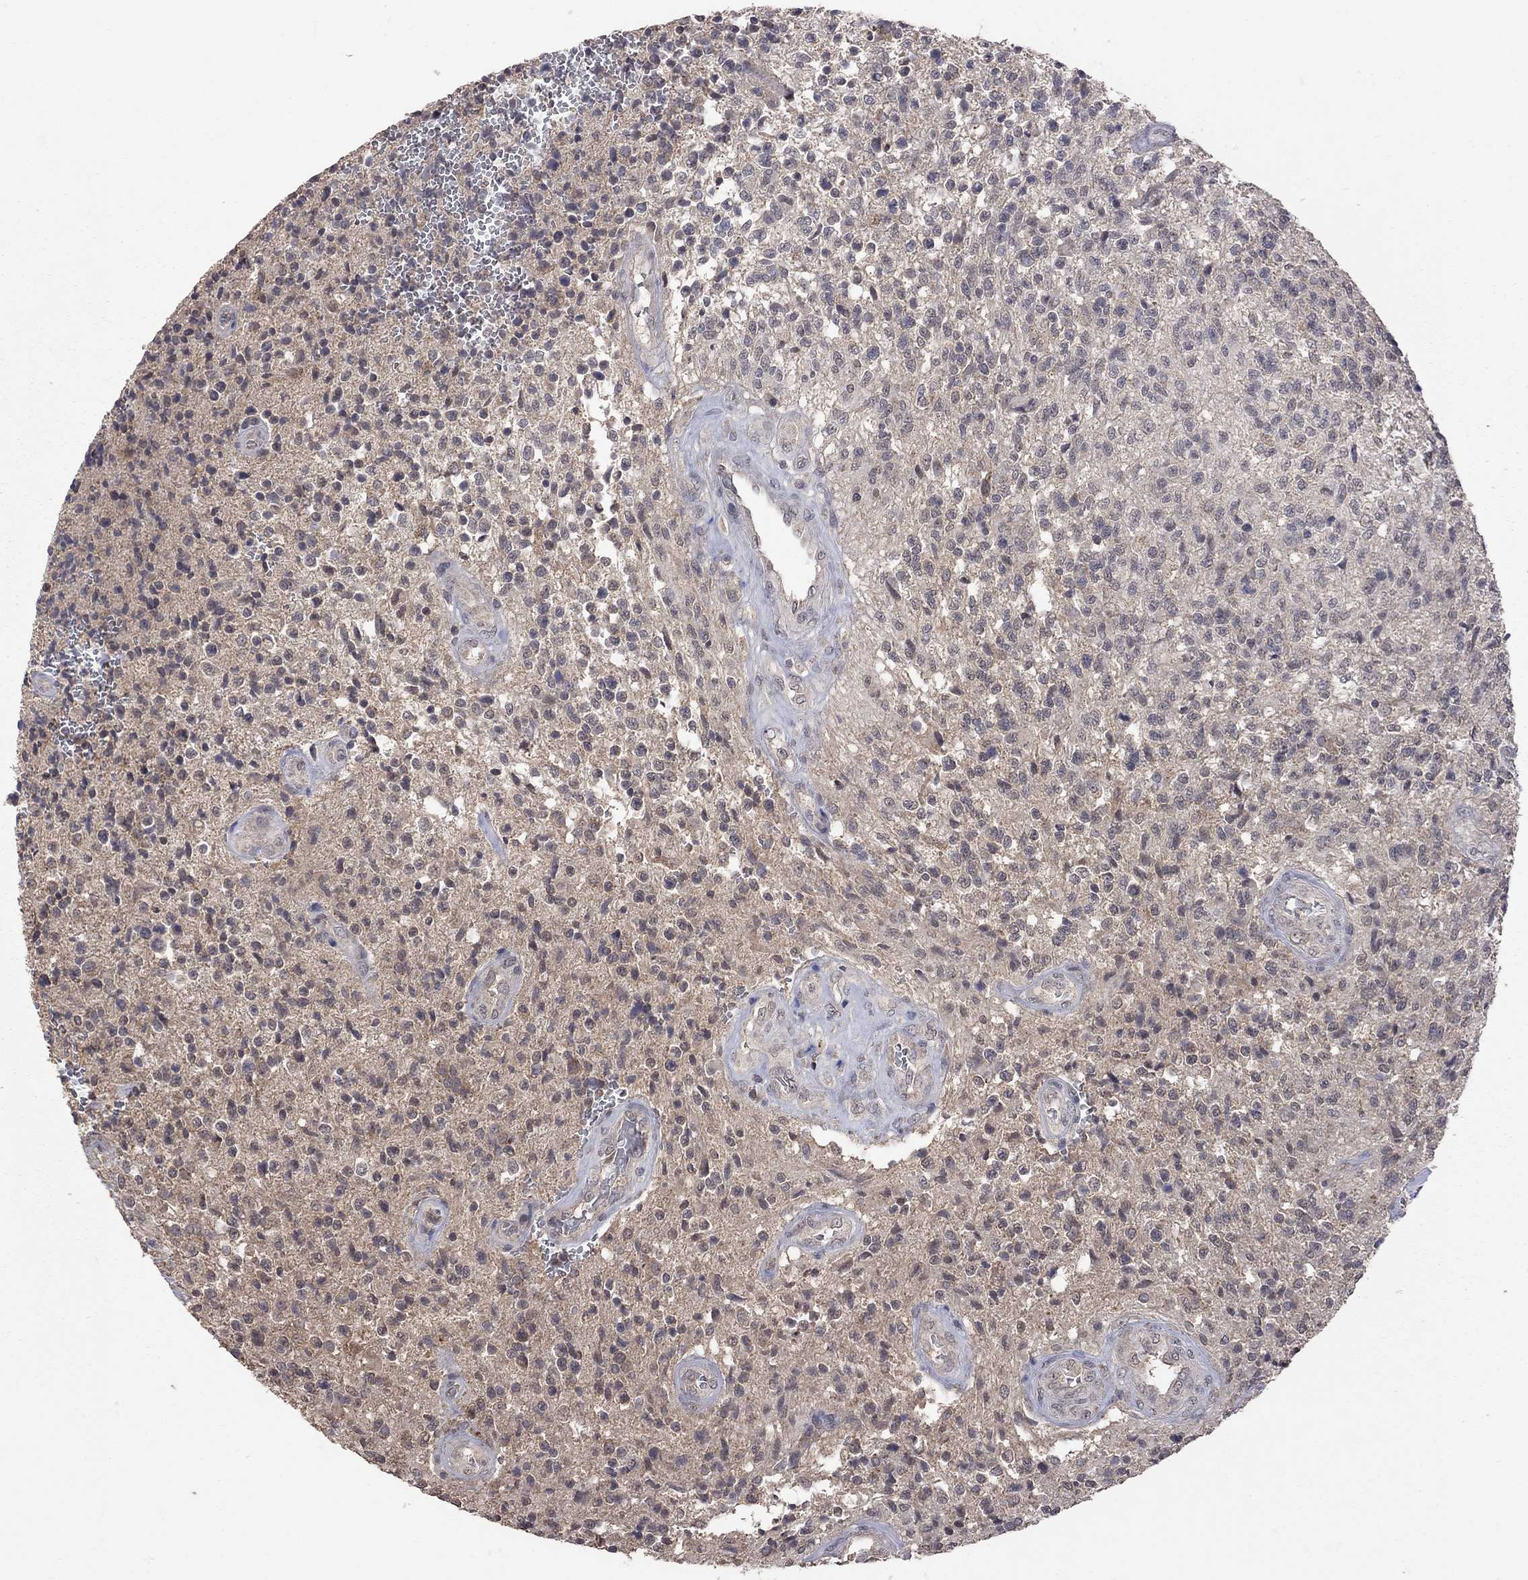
{"staining": {"intensity": "negative", "quantity": "none", "location": "none"}, "tissue": "glioma", "cell_type": "Tumor cells", "image_type": "cancer", "snomed": [{"axis": "morphology", "description": "Glioma, malignant, High grade"}, {"axis": "topography", "description": "Brain"}], "caption": "IHC of human malignant high-grade glioma reveals no expression in tumor cells.", "gene": "HTR6", "patient": {"sex": "male", "age": 56}}